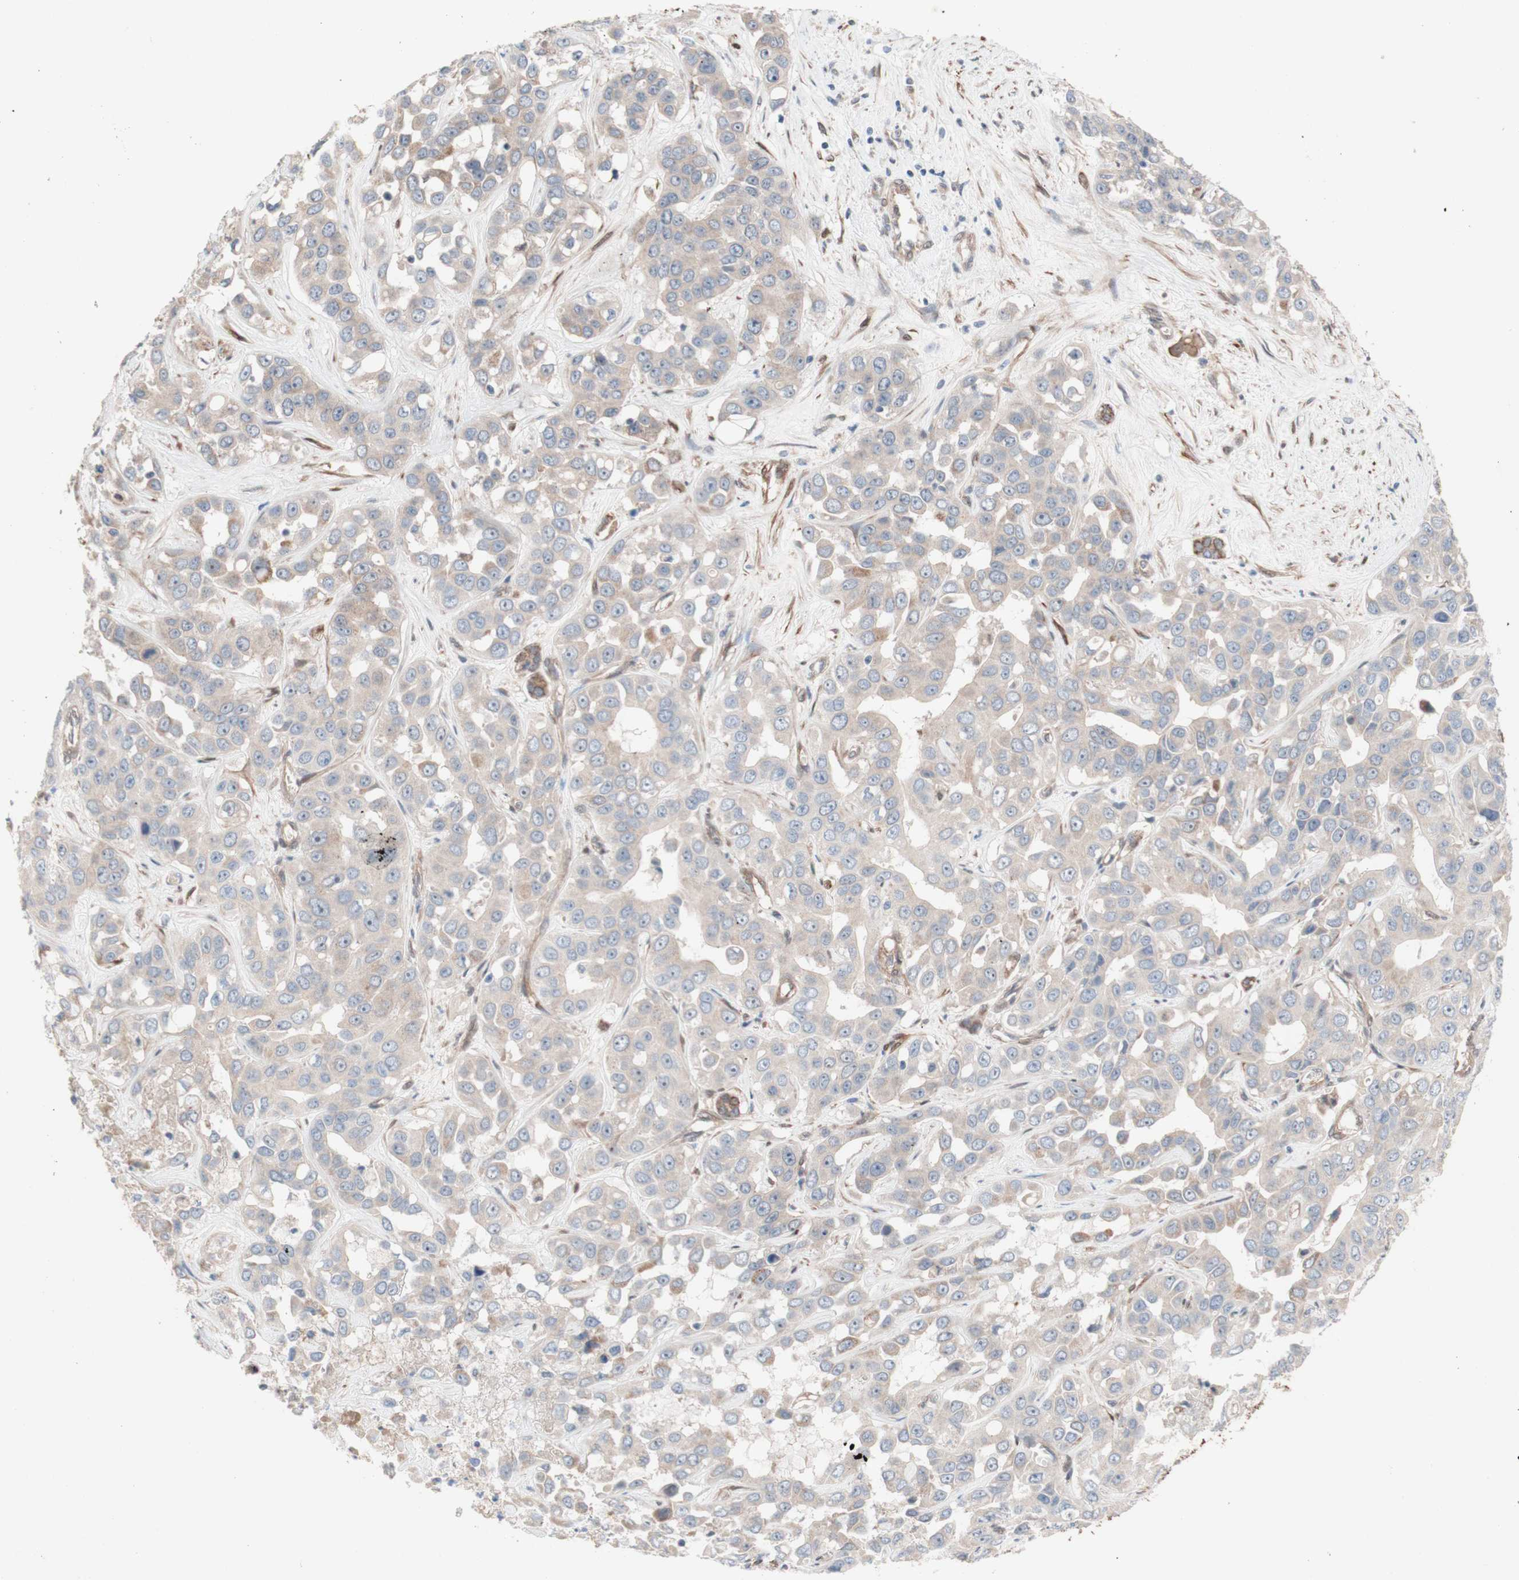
{"staining": {"intensity": "weak", "quantity": ">75%", "location": "cytoplasmic/membranous"}, "tissue": "liver cancer", "cell_type": "Tumor cells", "image_type": "cancer", "snomed": [{"axis": "morphology", "description": "Cholangiocarcinoma"}, {"axis": "topography", "description": "Liver"}], "caption": "Immunohistochemistry staining of liver cancer (cholangiocarcinoma), which exhibits low levels of weak cytoplasmic/membranous positivity in approximately >75% of tumor cells indicating weak cytoplasmic/membranous protein positivity. The staining was performed using DAB (brown) for protein detection and nuclei were counterstained in hematoxylin (blue).", "gene": "CNN3", "patient": {"sex": "female", "age": 52}}